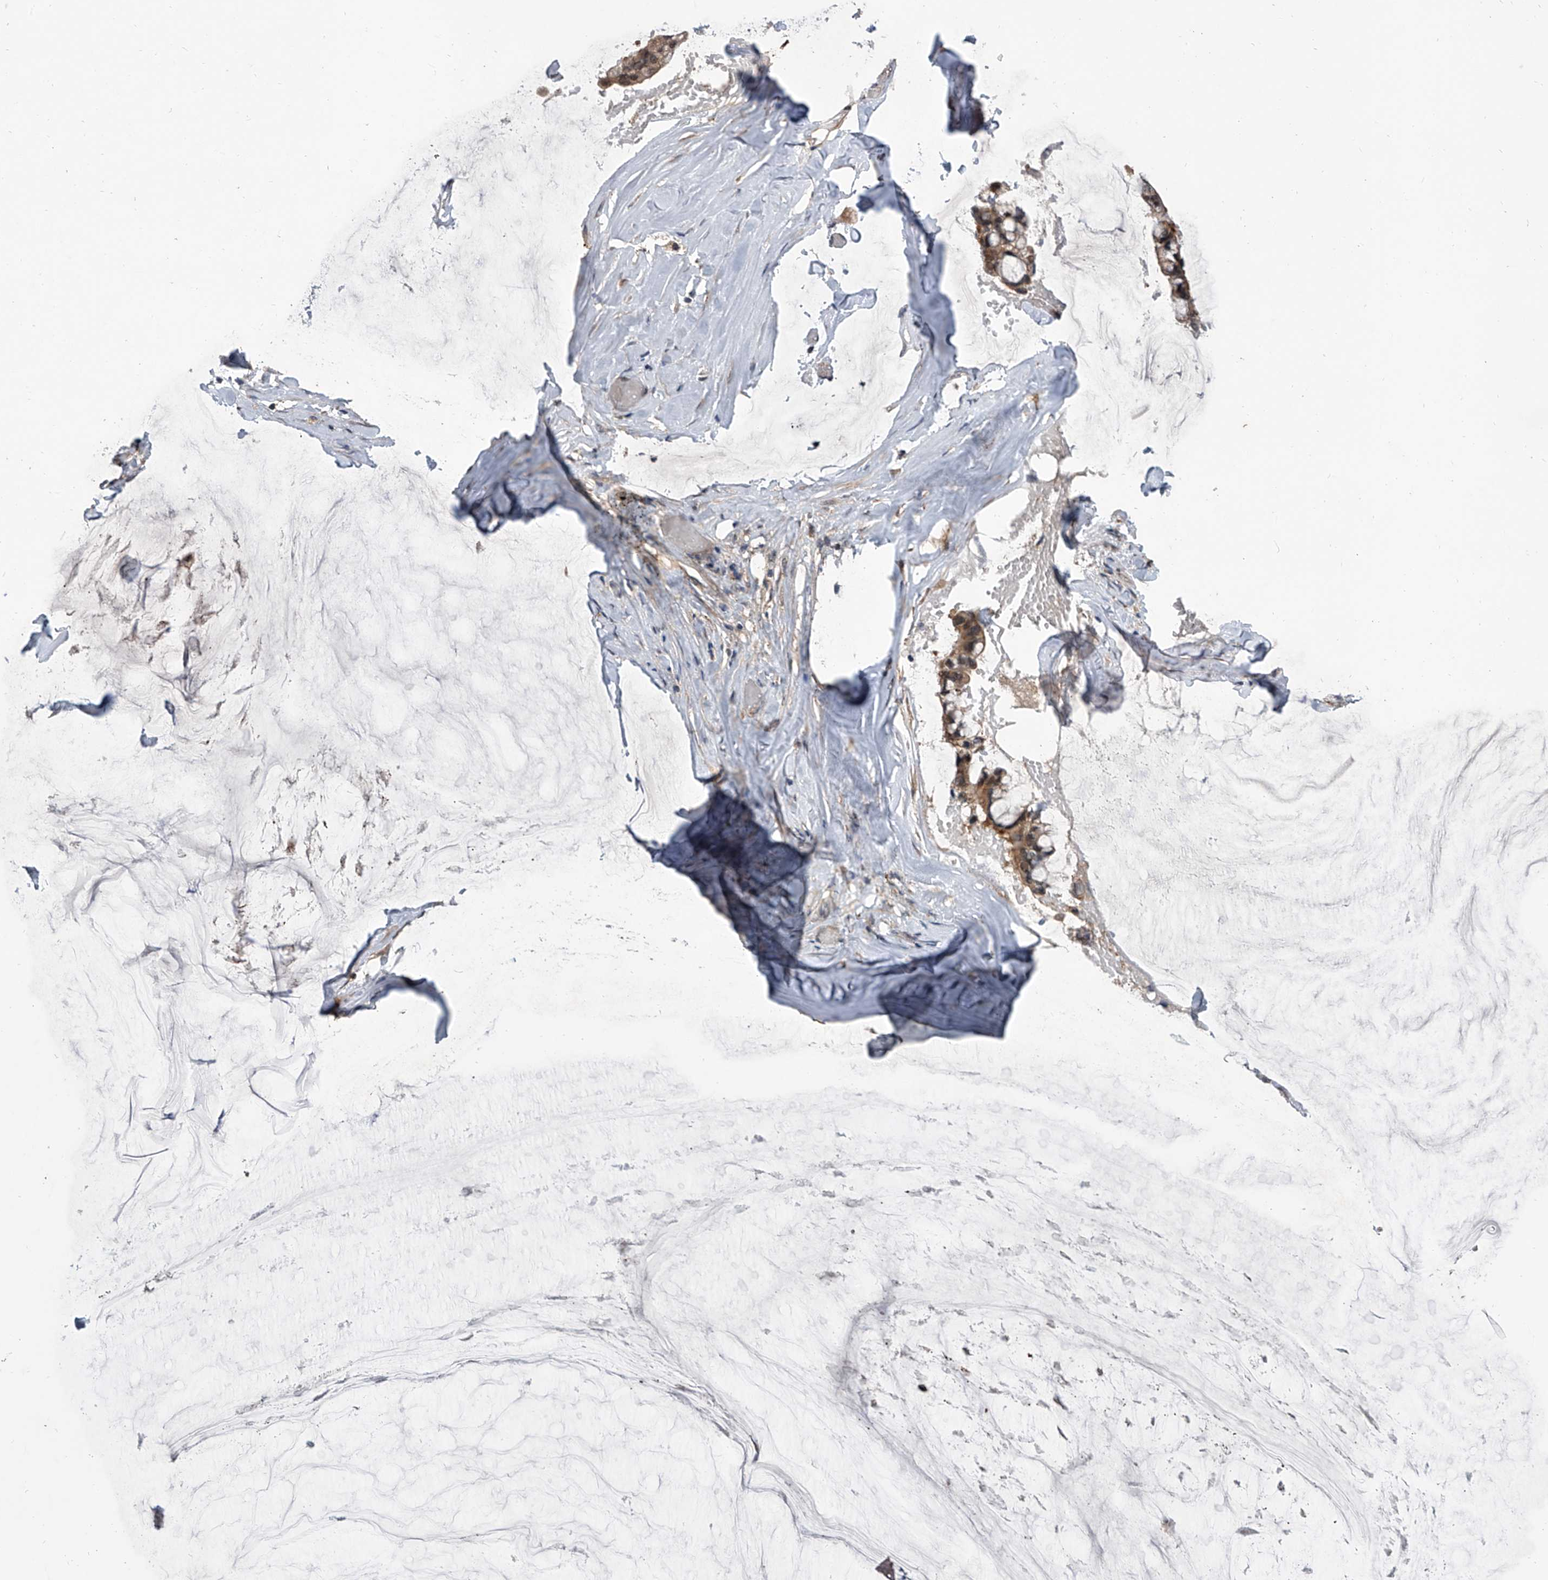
{"staining": {"intensity": "weak", "quantity": ">75%", "location": "cytoplasmic/membranous"}, "tissue": "ovarian cancer", "cell_type": "Tumor cells", "image_type": "cancer", "snomed": [{"axis": "morphology", "description": "Cystadenocarcinoma, mucinous, NOS"}, {"axis": "topography", "description": "Ovary"}], "caption": "The image demonstrates staining of ovarian cancer, revealing weak cytoplasmic/membranous protein positivity (brown color) within tumor cells. (DAB (3,3'-diaminobenzidine) = brown stain, brightfield microscopy at high magnification).", "gene": "GEMIN8", "patient": {"sex": "female", "age": 39}}